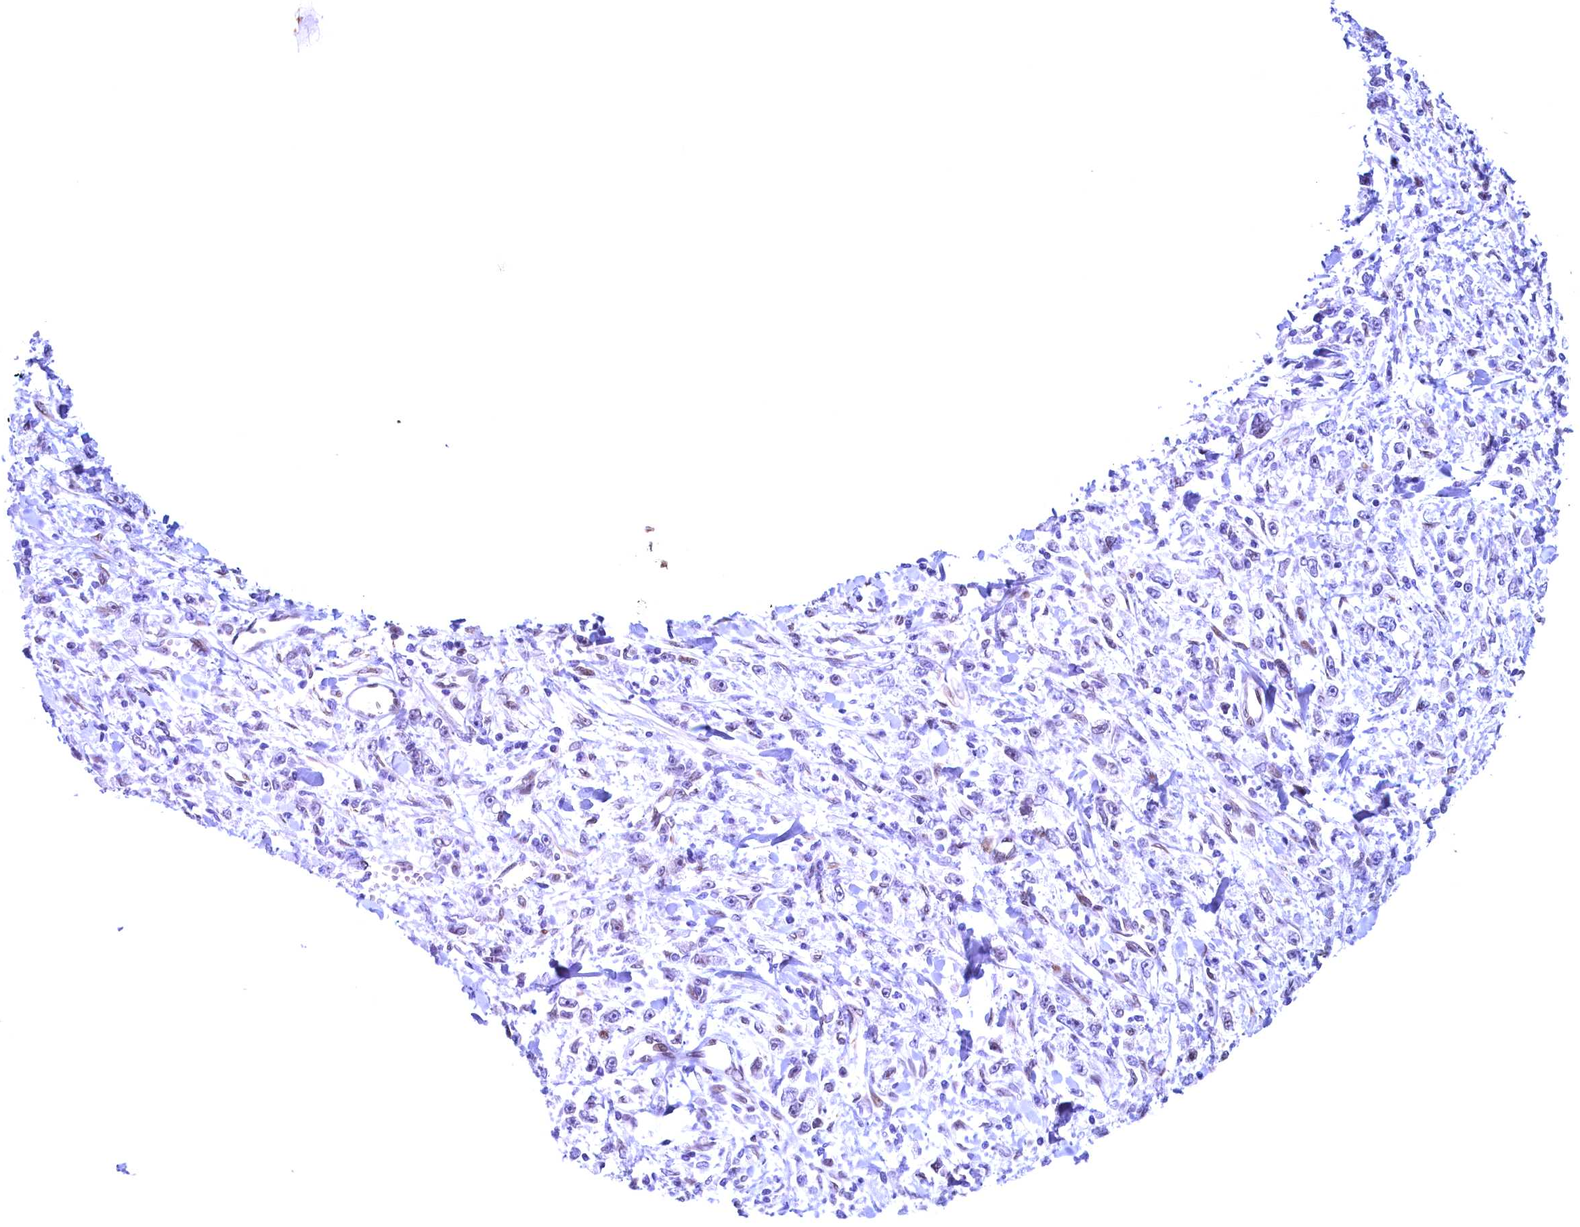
{"staining": {"intensity": "negative", "quantity": "none", "location": "none"}, "tissue": "stomach cancer", "cell_type": "Tumor cells", "image_type": "cancer", "snomed": [{"axis": "morphology", "description": "Adenocarcinoma, NOS"}, {"axis": "topography", "description": "Stomach"}], "caption": "An IHC photomicrograph of adenocarcinoma (stomach) is shown. There is no staining in tumor cells of adenocarcinoma (stomach). (DAB IHC visualized using brightfield microscopy, high magnification).", "gene": "GPSM1", "patient": {"sex": "female", "age": 59}}